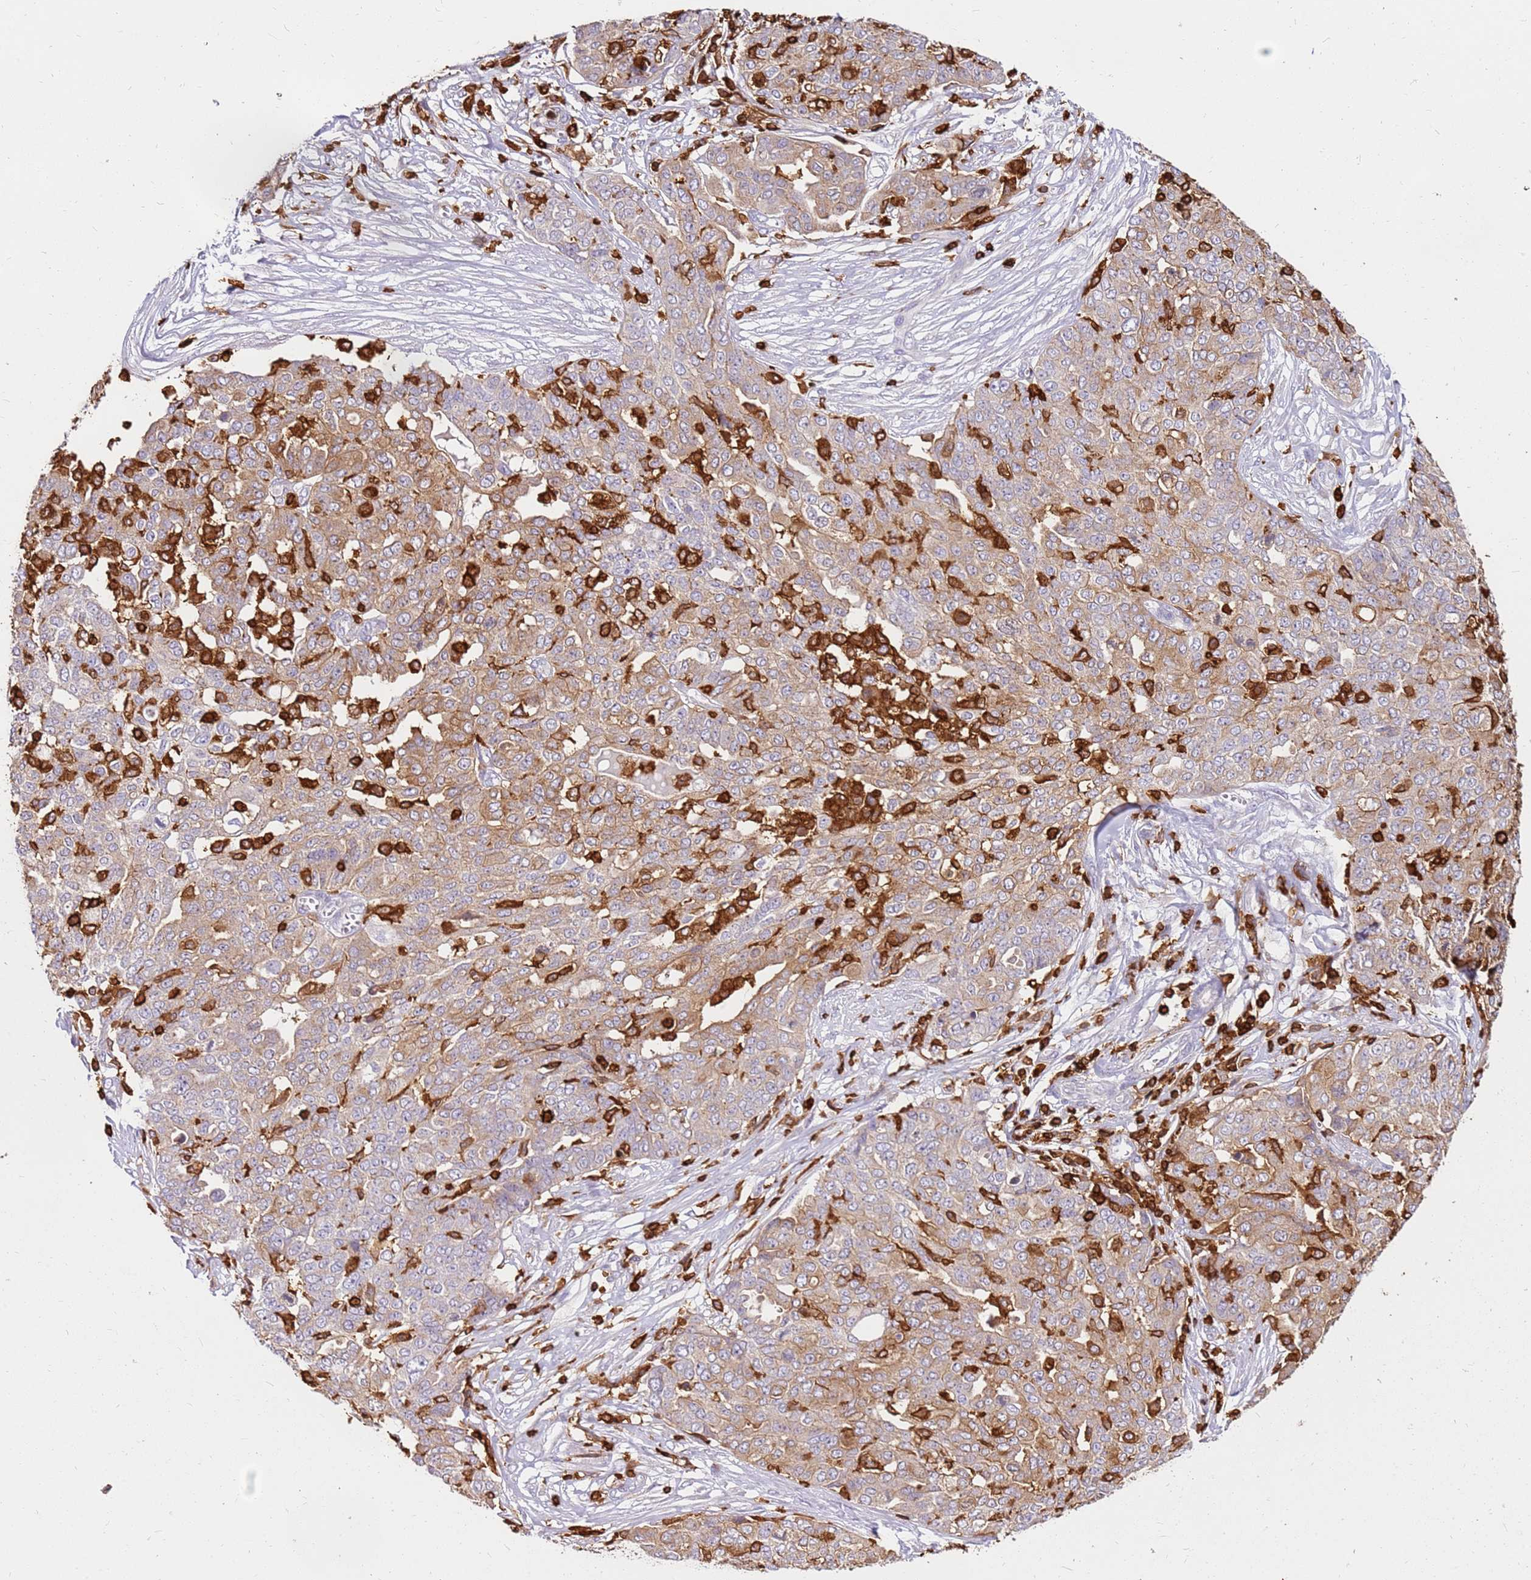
{"staining": {"intensity": "weak", "quantity": ">75%", "location": "cytoplasmic/membranous"}, "tissue": "ovarian cancer", "cell_type": "Tumor cells", "image_type": "cancer", "snomed": [{"axis": "morphology", "description": "Cystadenocarcinoma, serous, NOS"}, {"axis": "topography", "description": "Soft tissue"}, {"axis": "topography", "description": "Ovary"}], "caption": "Immunohistochemistry (IHC) histopathology image of neoplastic tissue: ovarian cancer stained using immunohistochemistry (IHC) reveals low levels of weak protein expression localized specifically in the cytoplasmic/membranous of tumor cells, appearing as a cytoplasmic/membranous brown color.", "gene": "CORO1A", "patient": {"sex": "female", "age": 57}}